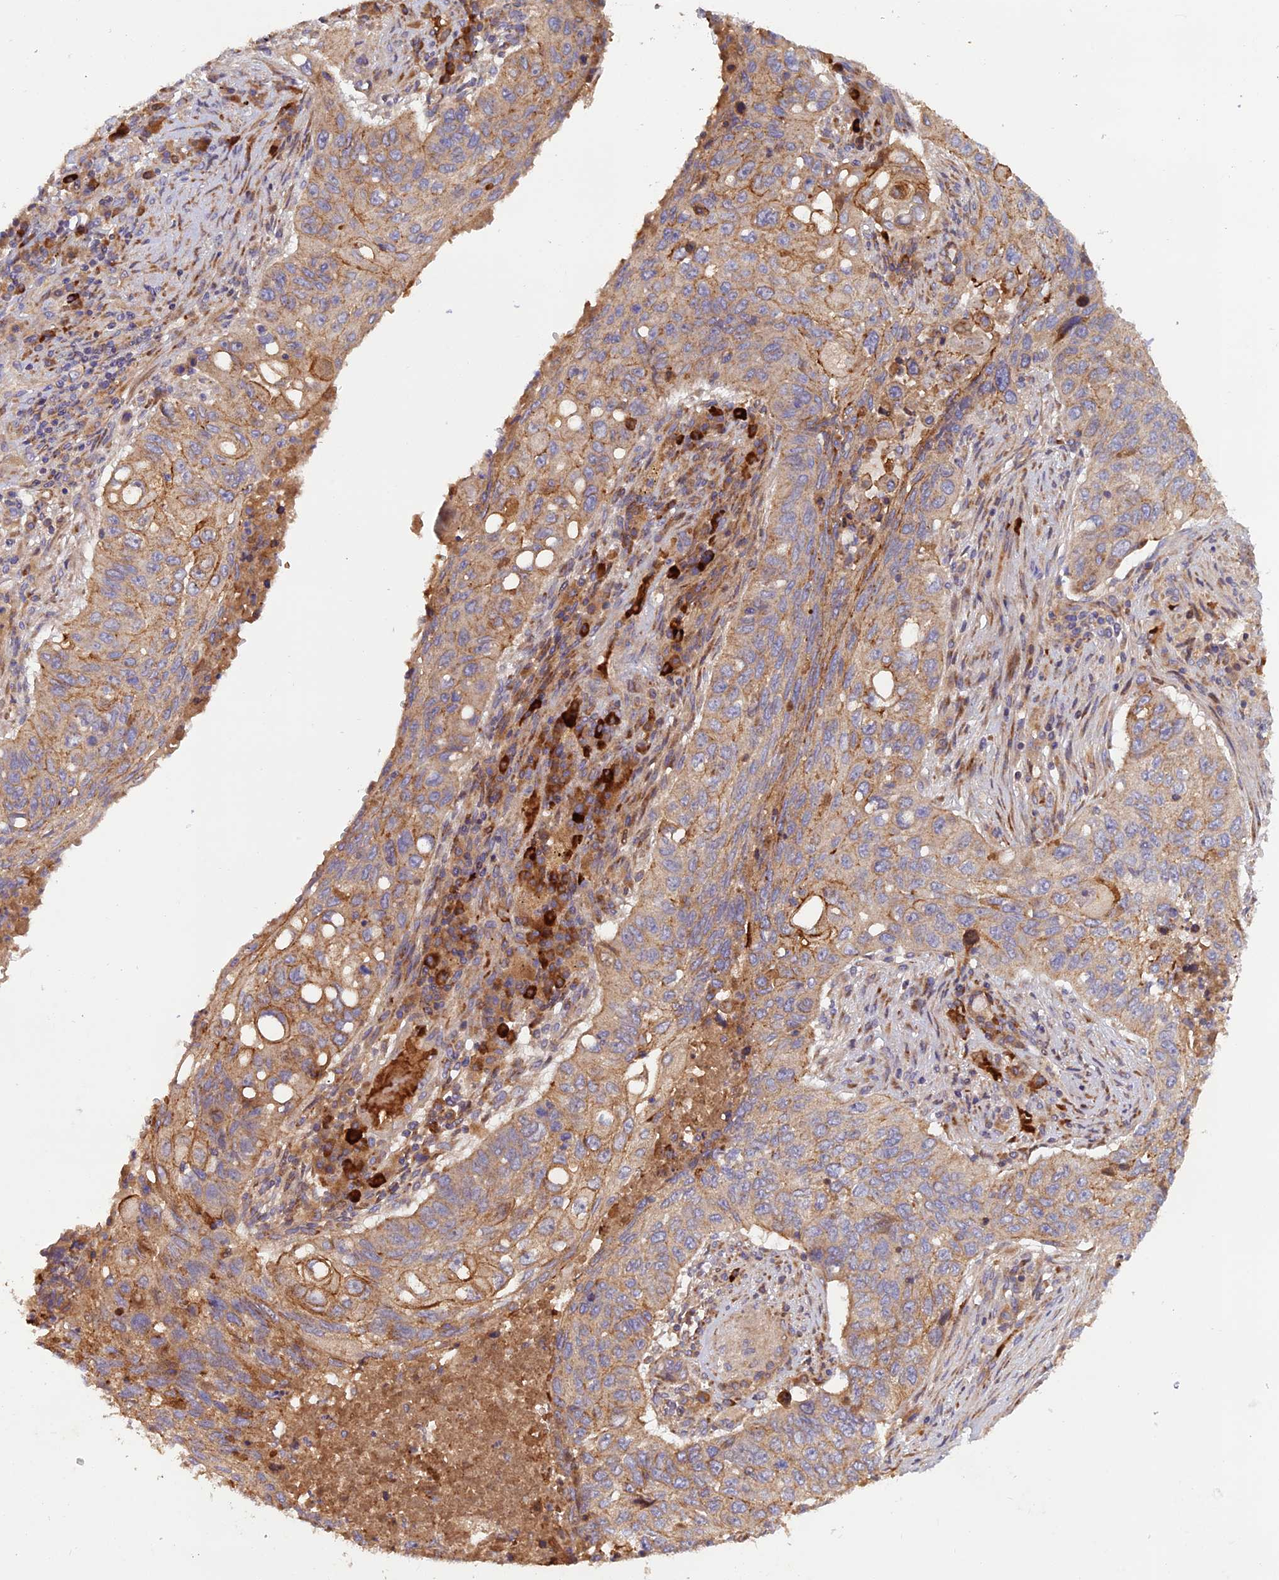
{"staining": {"intensity": "moderate", "quantity": "25%-75%", "location": "cytoplasmic/membranous"}, "tissue": "lung cancer", "cell_type": "Tumor cells", "image_type": "cancer", "snomed": [{"axis": "morphology", "description": "Squamous cell carcinoma, NOS"}, {"axis": "topography", "description": "Lung"}], "caption": "DAB (3,3'-diaminobenzidine) immunohistochemical staining of lung squamous cell carcinoma shows moderate cytoplasmic/membranous protein staining in approximately 25%-75% of tumor cells.", "gene": "GMCL1", "patient": {"sex": "female", "age": 63}}